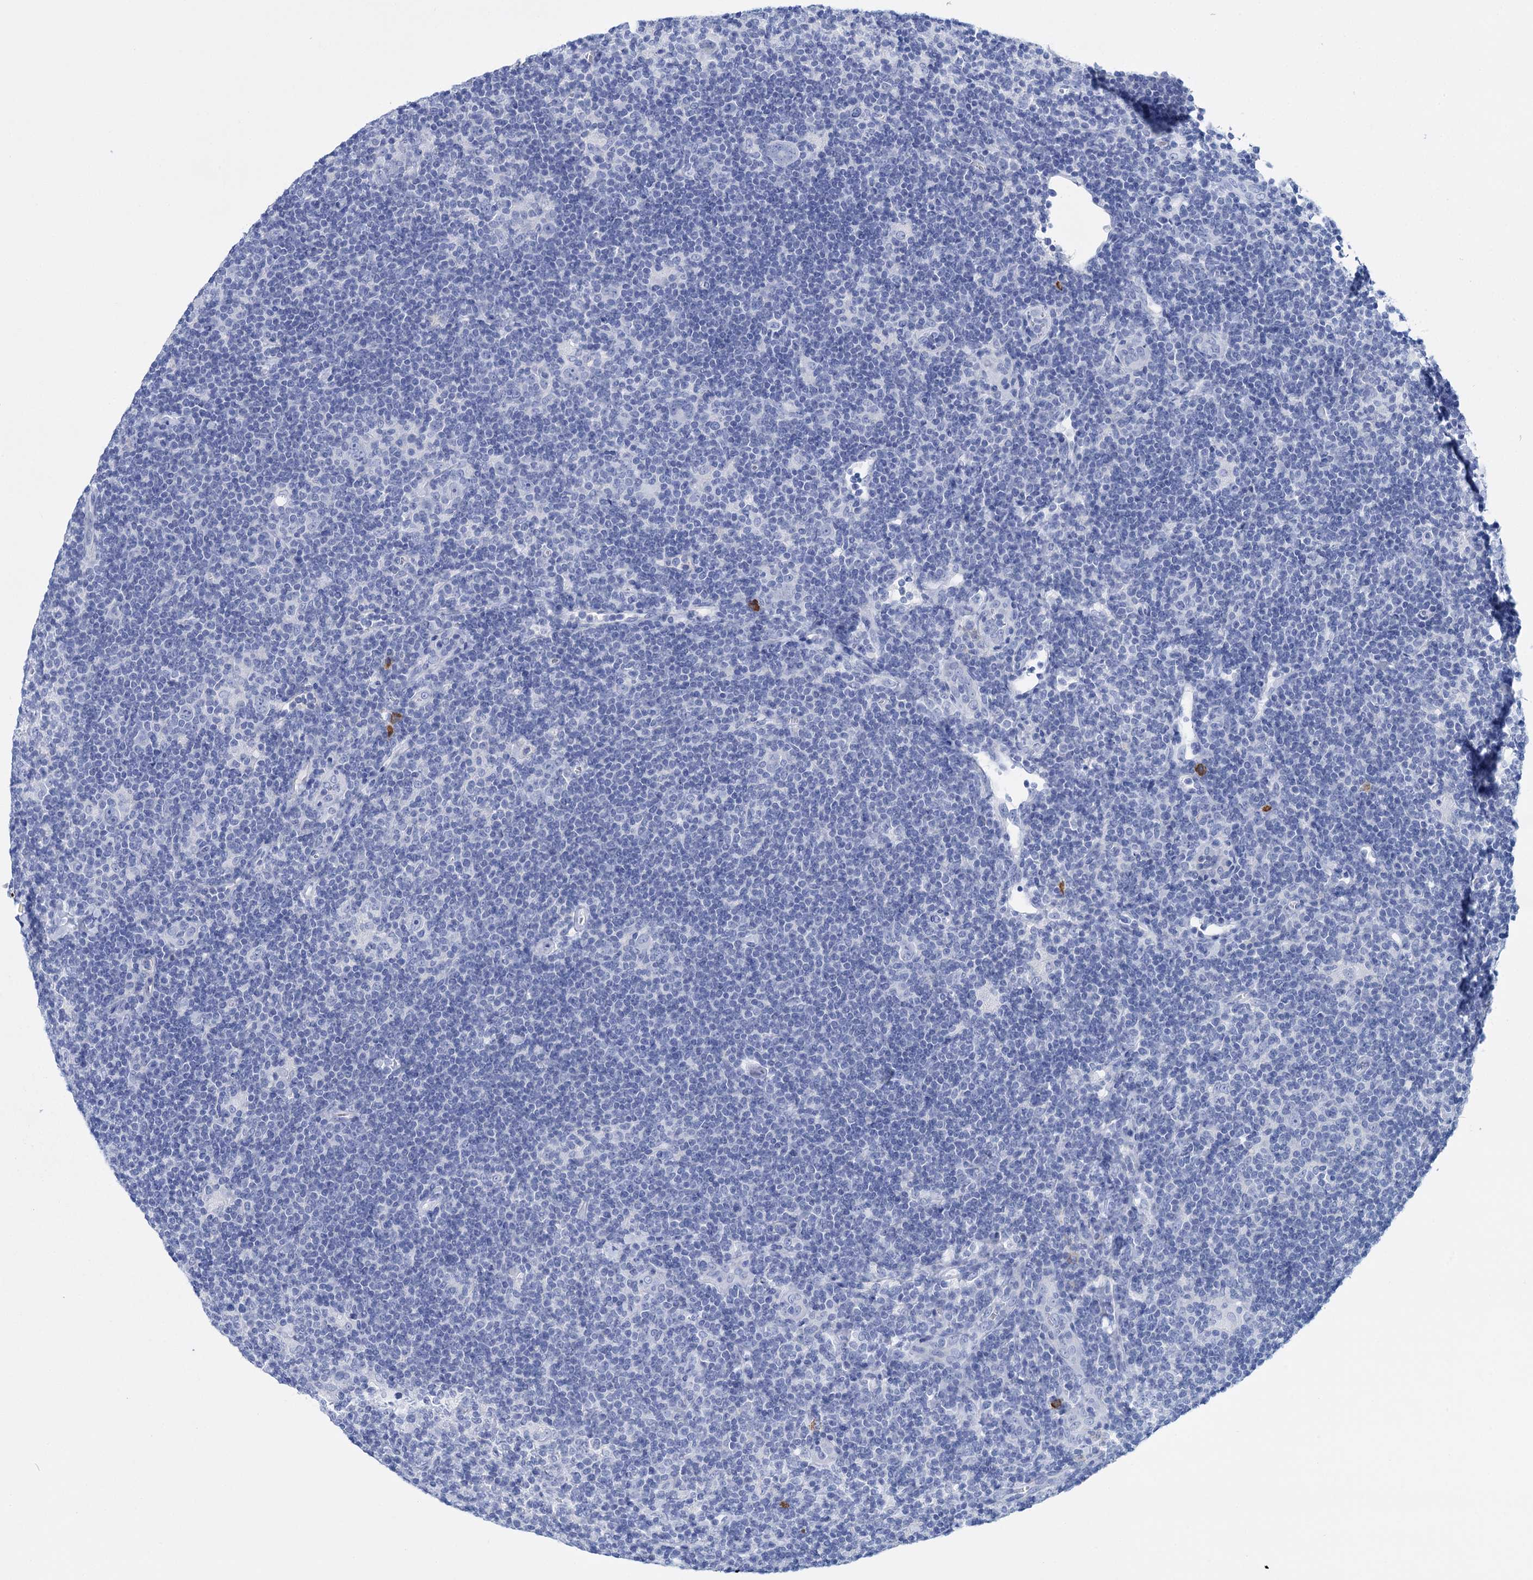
{"staining": {"intensity": "negative", "quantity": "none", "location": "none"}, "tissue": "lymphoma", "cell_type": "Tumor cells", "image_type": "cancer", "snomed": [{"axis": "morphology", "description": "Hodgkin's disease, NOS"}, {"axis": "topography", "description": "Lymph node"}], "caption": "A photomicrograph of lymphoma stained for a protein reveals no brown staining in tumor cells.", "gene": "FBXW12", "patient": {"sex": "female", "age": 57}}